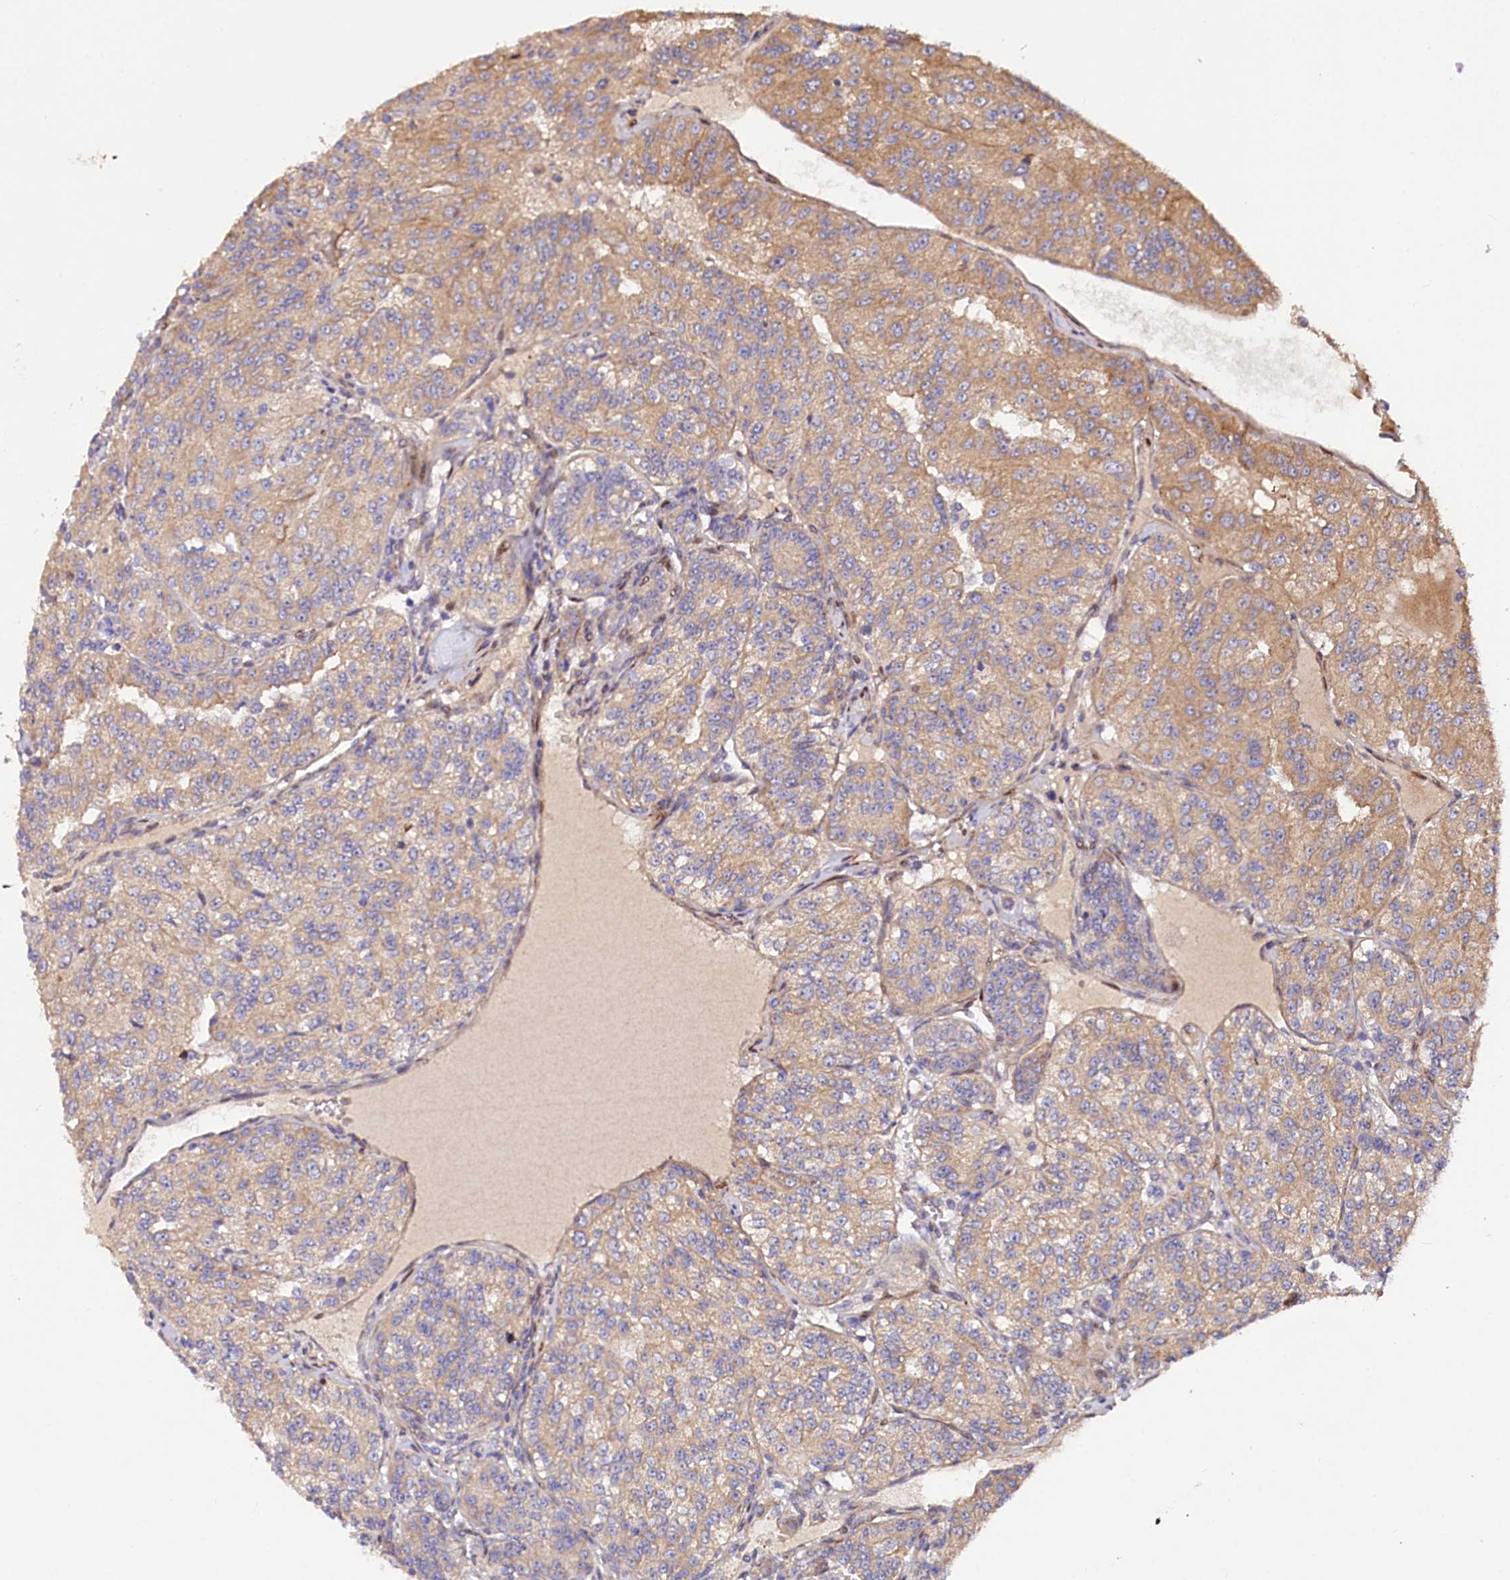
{"staining": {"intensity": "weak", "quantity": ">75%", "location": "cytoplasmic/membranous"}, "tissue": "renal cancer", "cell_type": "Tumor cells", "image_type": "cancer", "snomed": [{"axis": "morphology", "description": "Adenocarcinoma, NOS"}, {"axis": "topography", "description": "Kidney"}], "caption": "Brown immunohistochemical staining in human renal adenocarcinoma demonstrates weak cytoplasmic/membranous staining in approximately >75% of tumor cells.", "gene": "PDZRN3", "patient": {"sex": "female", "age": 63}}